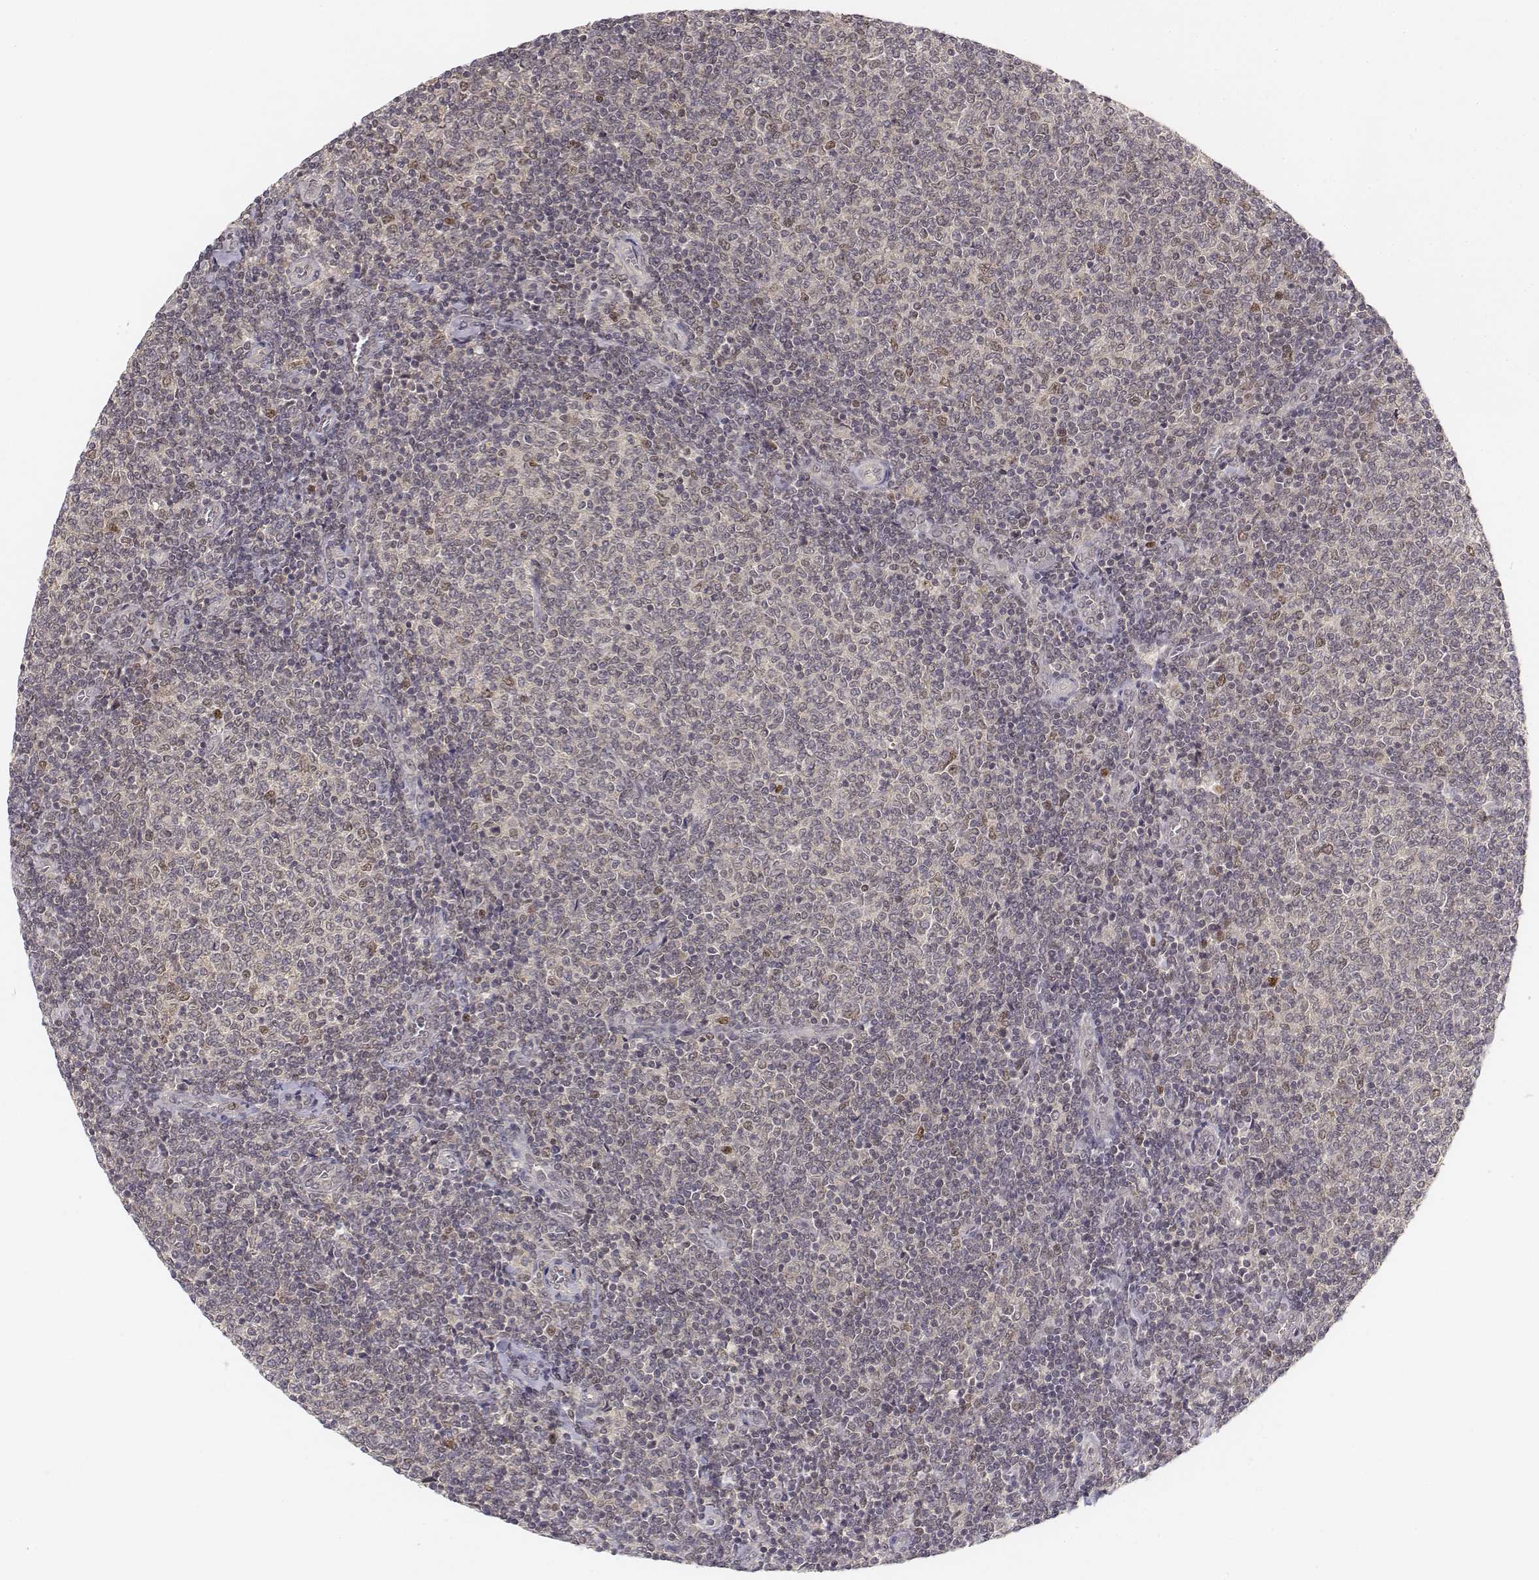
{"staining": {"intensity": "weak", "quantity": "<25%", "location": "nuclear"}, "tissue": "lymphoma", "cell_type": "Tumor cells", "image_type": "cancer", "snomed": [{"axis": "morphology", "description": "Malignant lymphoma, non-Hodgkin's type, Low grade"}, {"axis": "topography", "description": "Lymph node"}], "caption": "The immunohistochemistry photomicrograph has no significant positivity in tumor cells of lymphoma tissue. (Brightfield microscopy of DAB IHC at high magnification).", "gene": "FANCD2", "patient": {"sex": "male", "age": 52}}